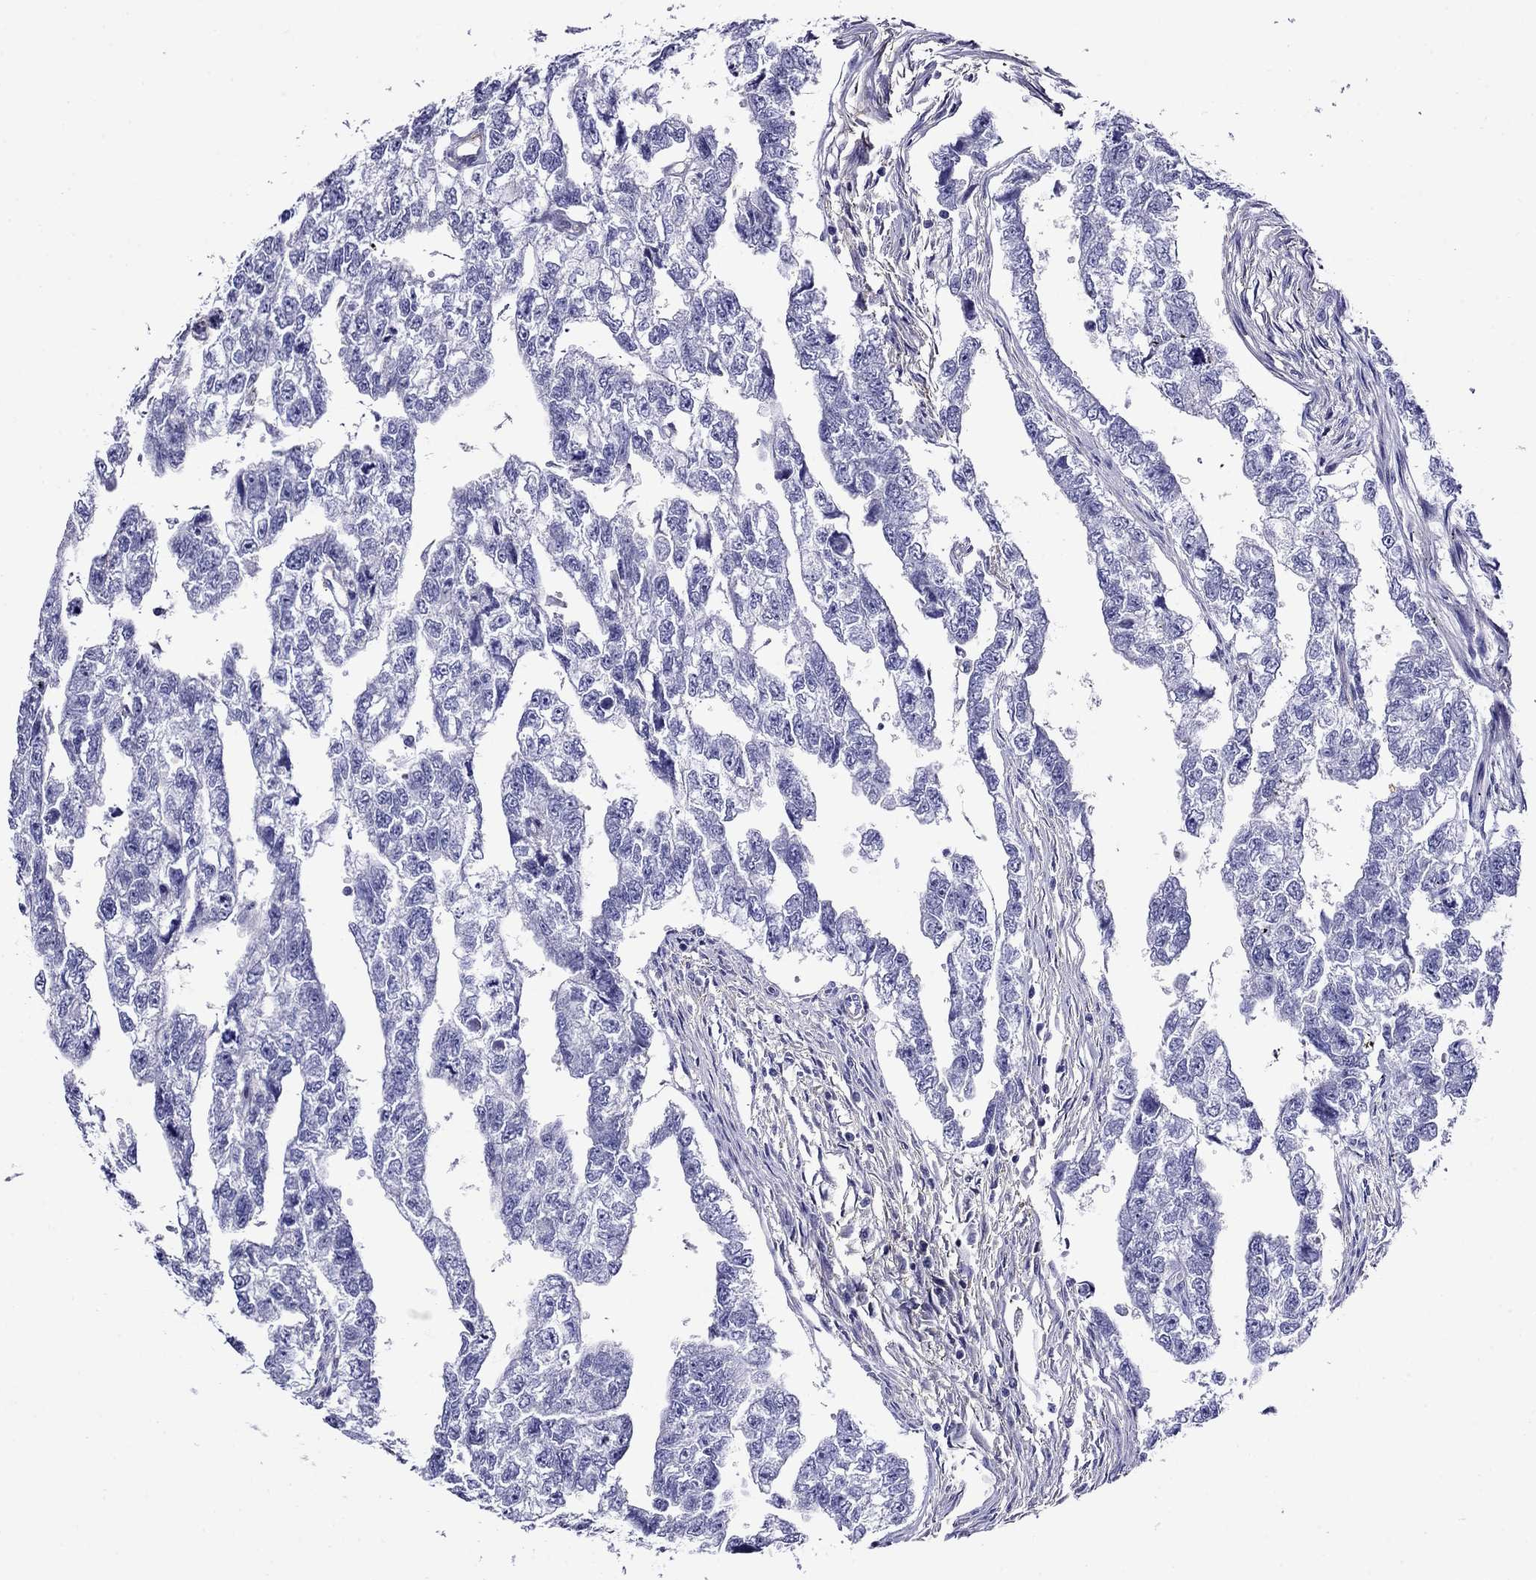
{"staining": {"intensity": "negative", "quantity": "none", "location": "none"}, "tissue": "testis cancer", "cell_type": "Tumor cells", "image_type": "cancer", "snomed": [{"axis": "morphology", "description": "Carcinoma, Embryonal, NOS"}, {"axis": "morphology", "description": "Teratoma, malignant, NOS"}, {"axis": "topography", "description": "Testis"}], "caption": "This is a histopathology image of immunohistochemistry (IHC) staining of testis cancer (malignant teratoma), which shows no expression in tumor cells.", "gene": "SCG2", "patient": {"sex": "male", "age": 44}}